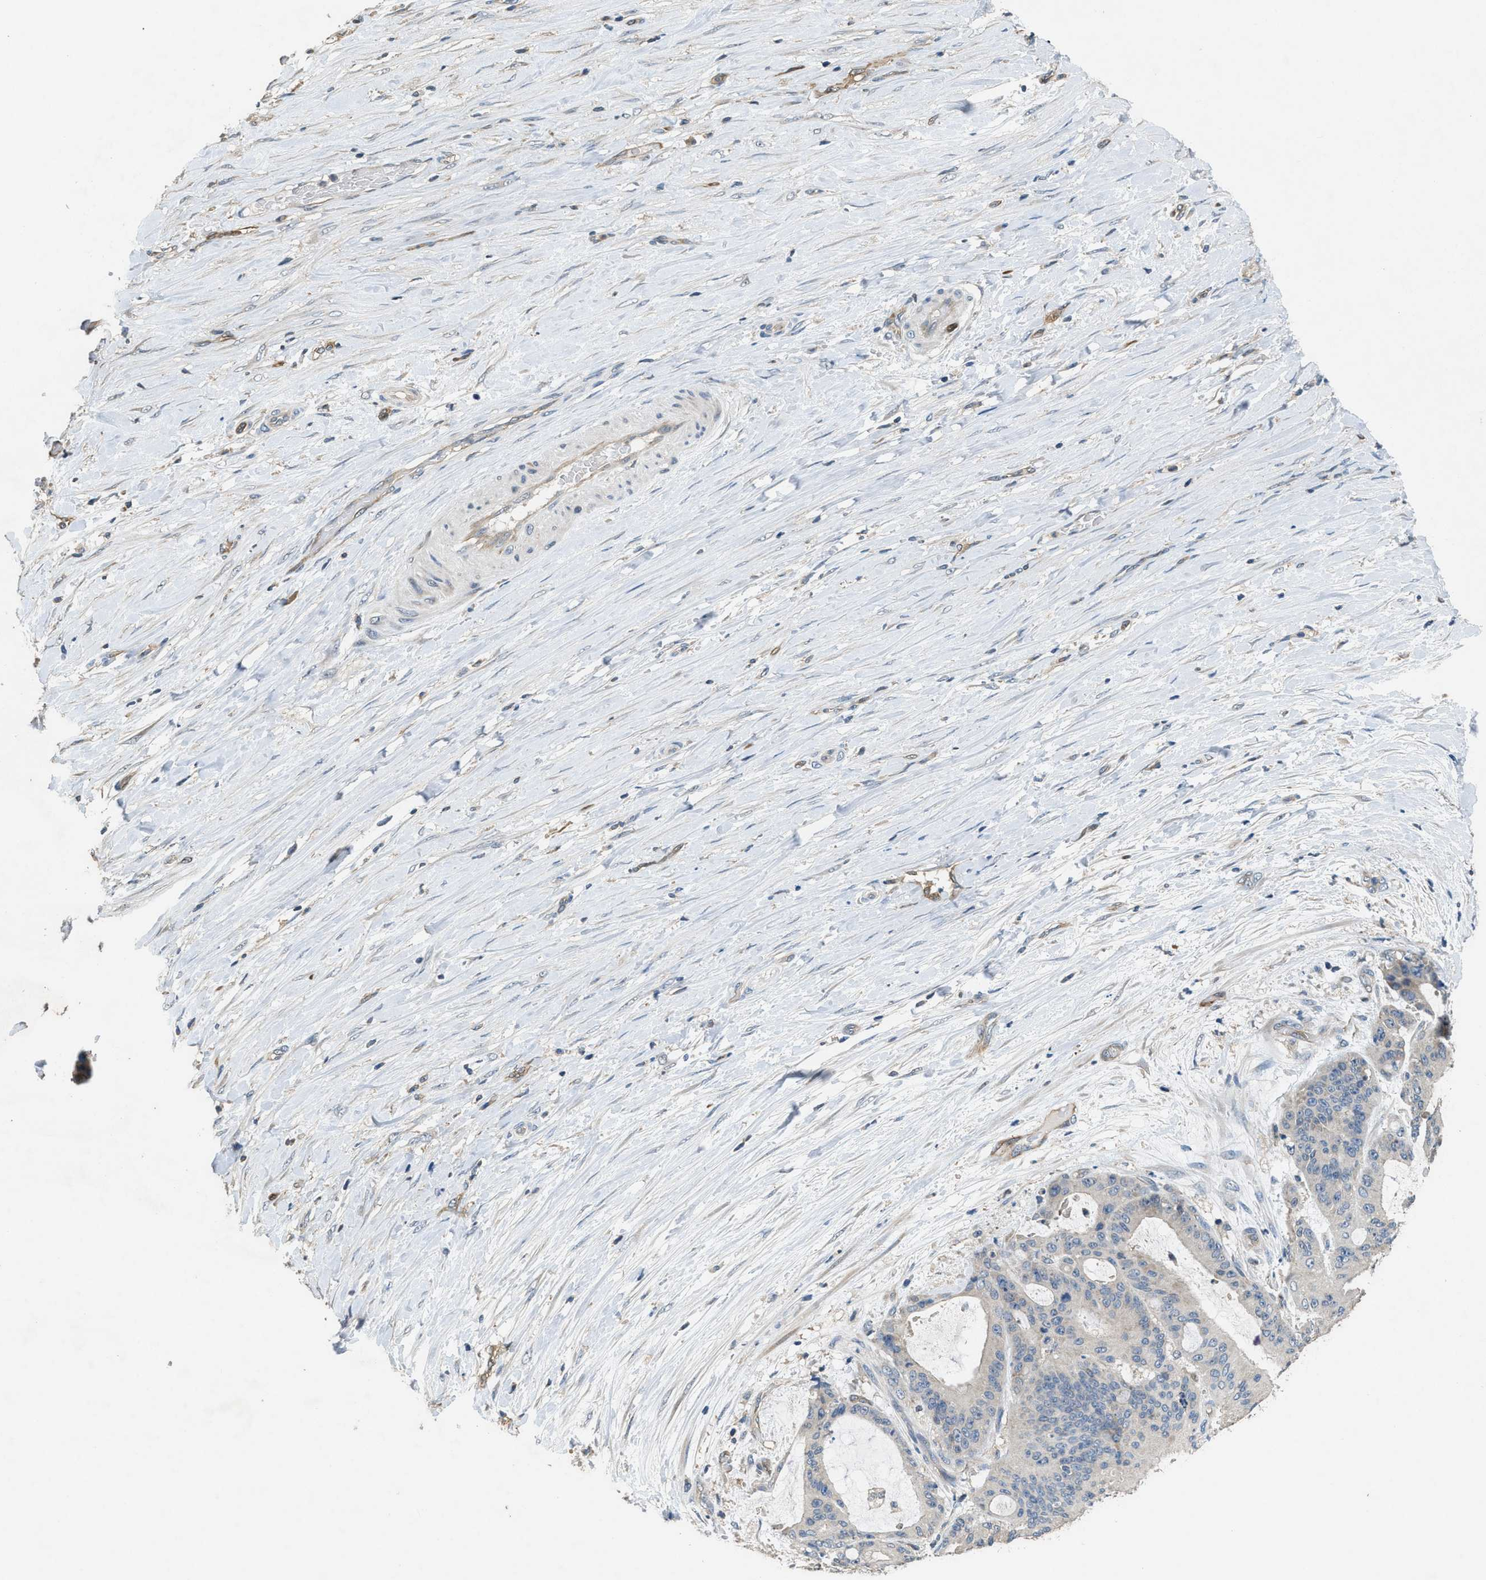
{"staining": {"intensity": "weak", "quantity": "<25%", "location": "cytoplasmic/membranous"}, "tissue": "liver cancer", "cell_type": "Tumor cells", "image_type": "cancer", "snomed": [{"axis": "morphology", "description": "Cholangiocarcinoma"}, {"axis": "topography", "description": "Liver"}], "caption": "The immunohistochemistry (IHC) photomicrograph has no significant staining in tumor cells of liver cancer tissue. (Brightfield microscopy of DAB immunohistochemistry (IHC) at high magnification).", "gene": "DGKE", "patient": {"sex": "female", "age": 73}}